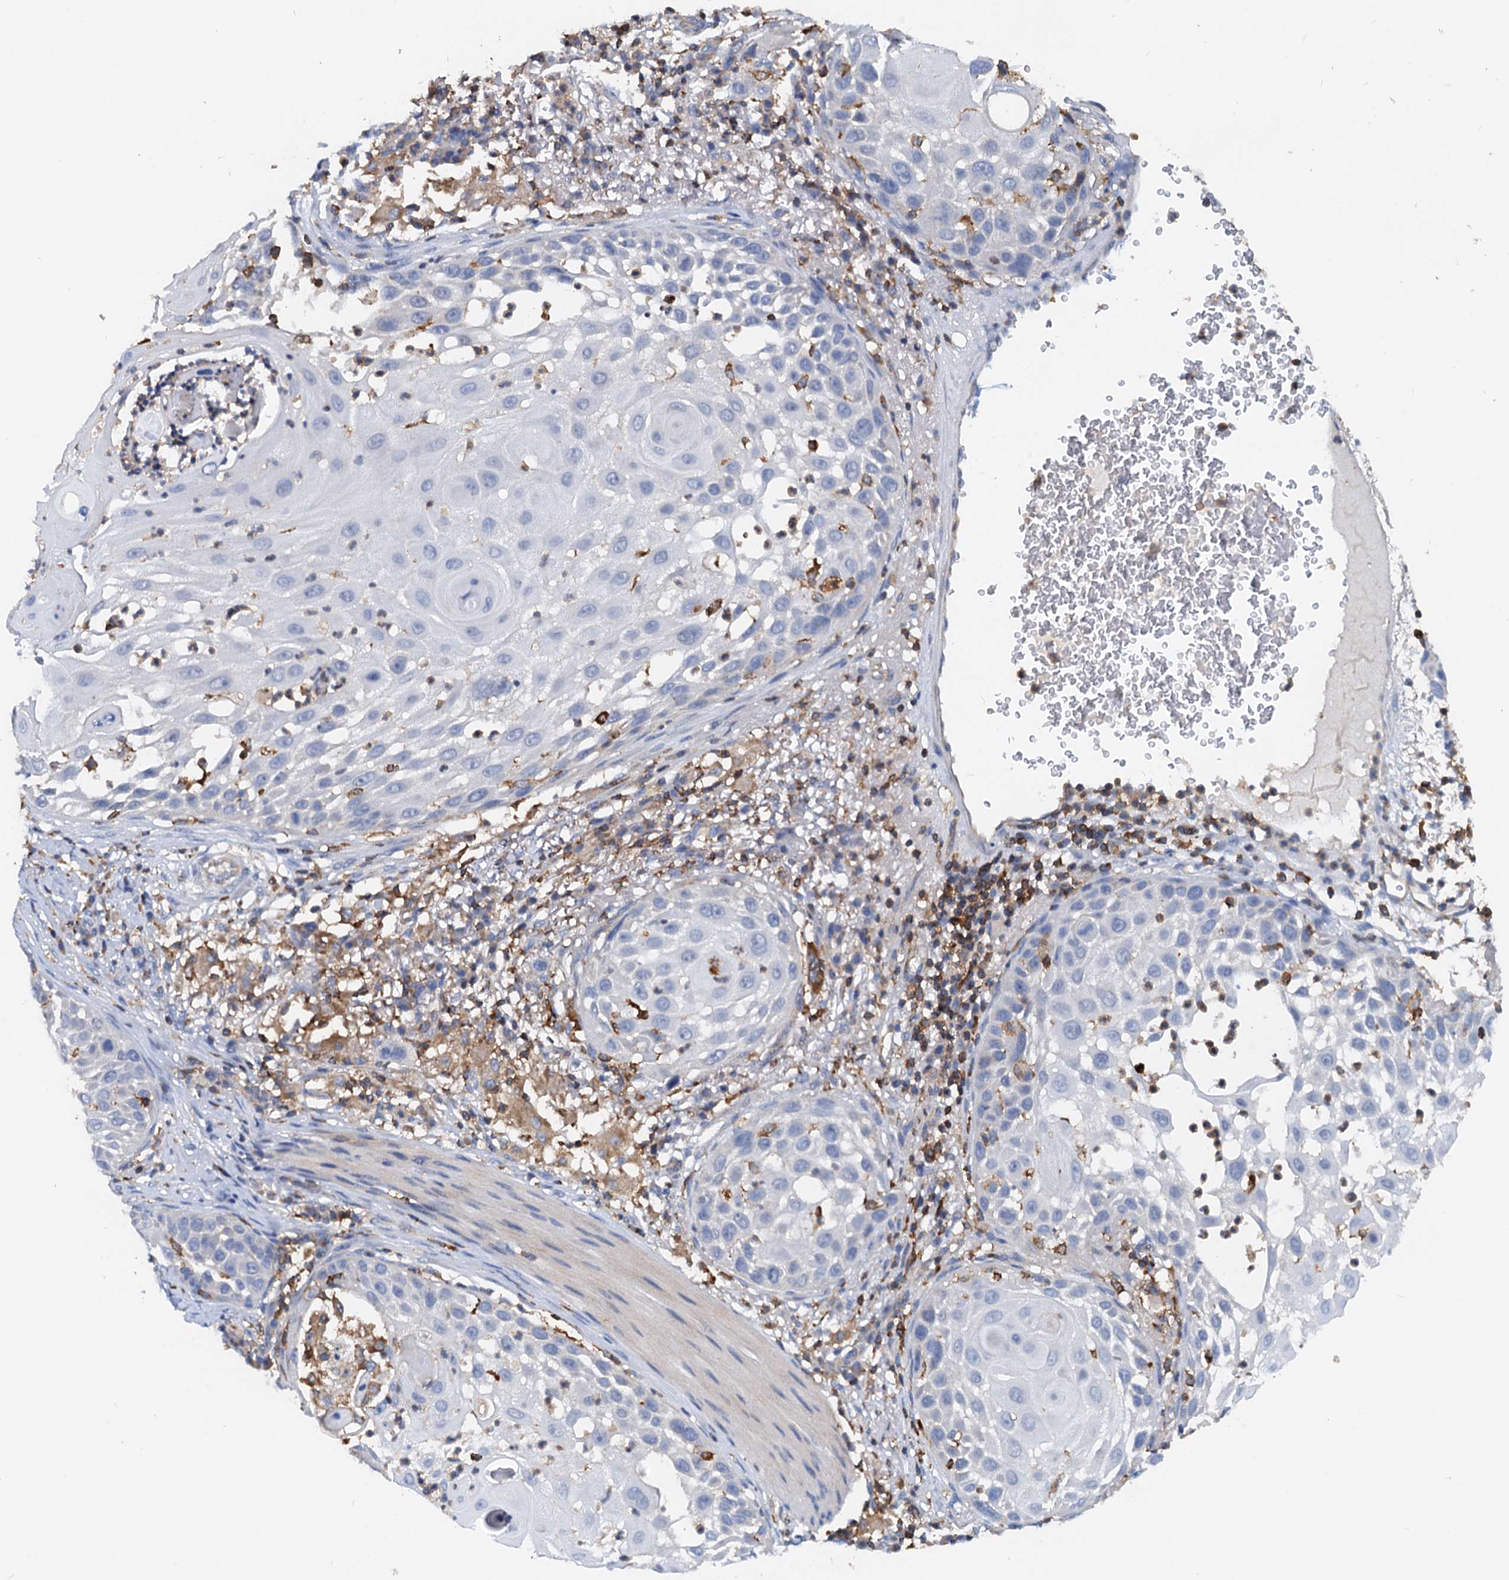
{"staining": {"intensity": "negative", "quantity": "none", "location": "none"}, "tissue": "skin cancer", "cell_type": "Tumor cells", "image_type": "cancer", "snomed": [{"axis": "morphology", "description": "Squamous cell carcinoma, NOS"}, {"axis": "topography", "description": "Skin"}], "caption": "High power microscopy photomicrograph of an immunohistochemistry (IHC) histopathology image of squamous cell carcinoma (skin), revealing no significant staining in tumor cells.", "gene": "LCP2", "patient": {"sex": "female", "age": 44}}